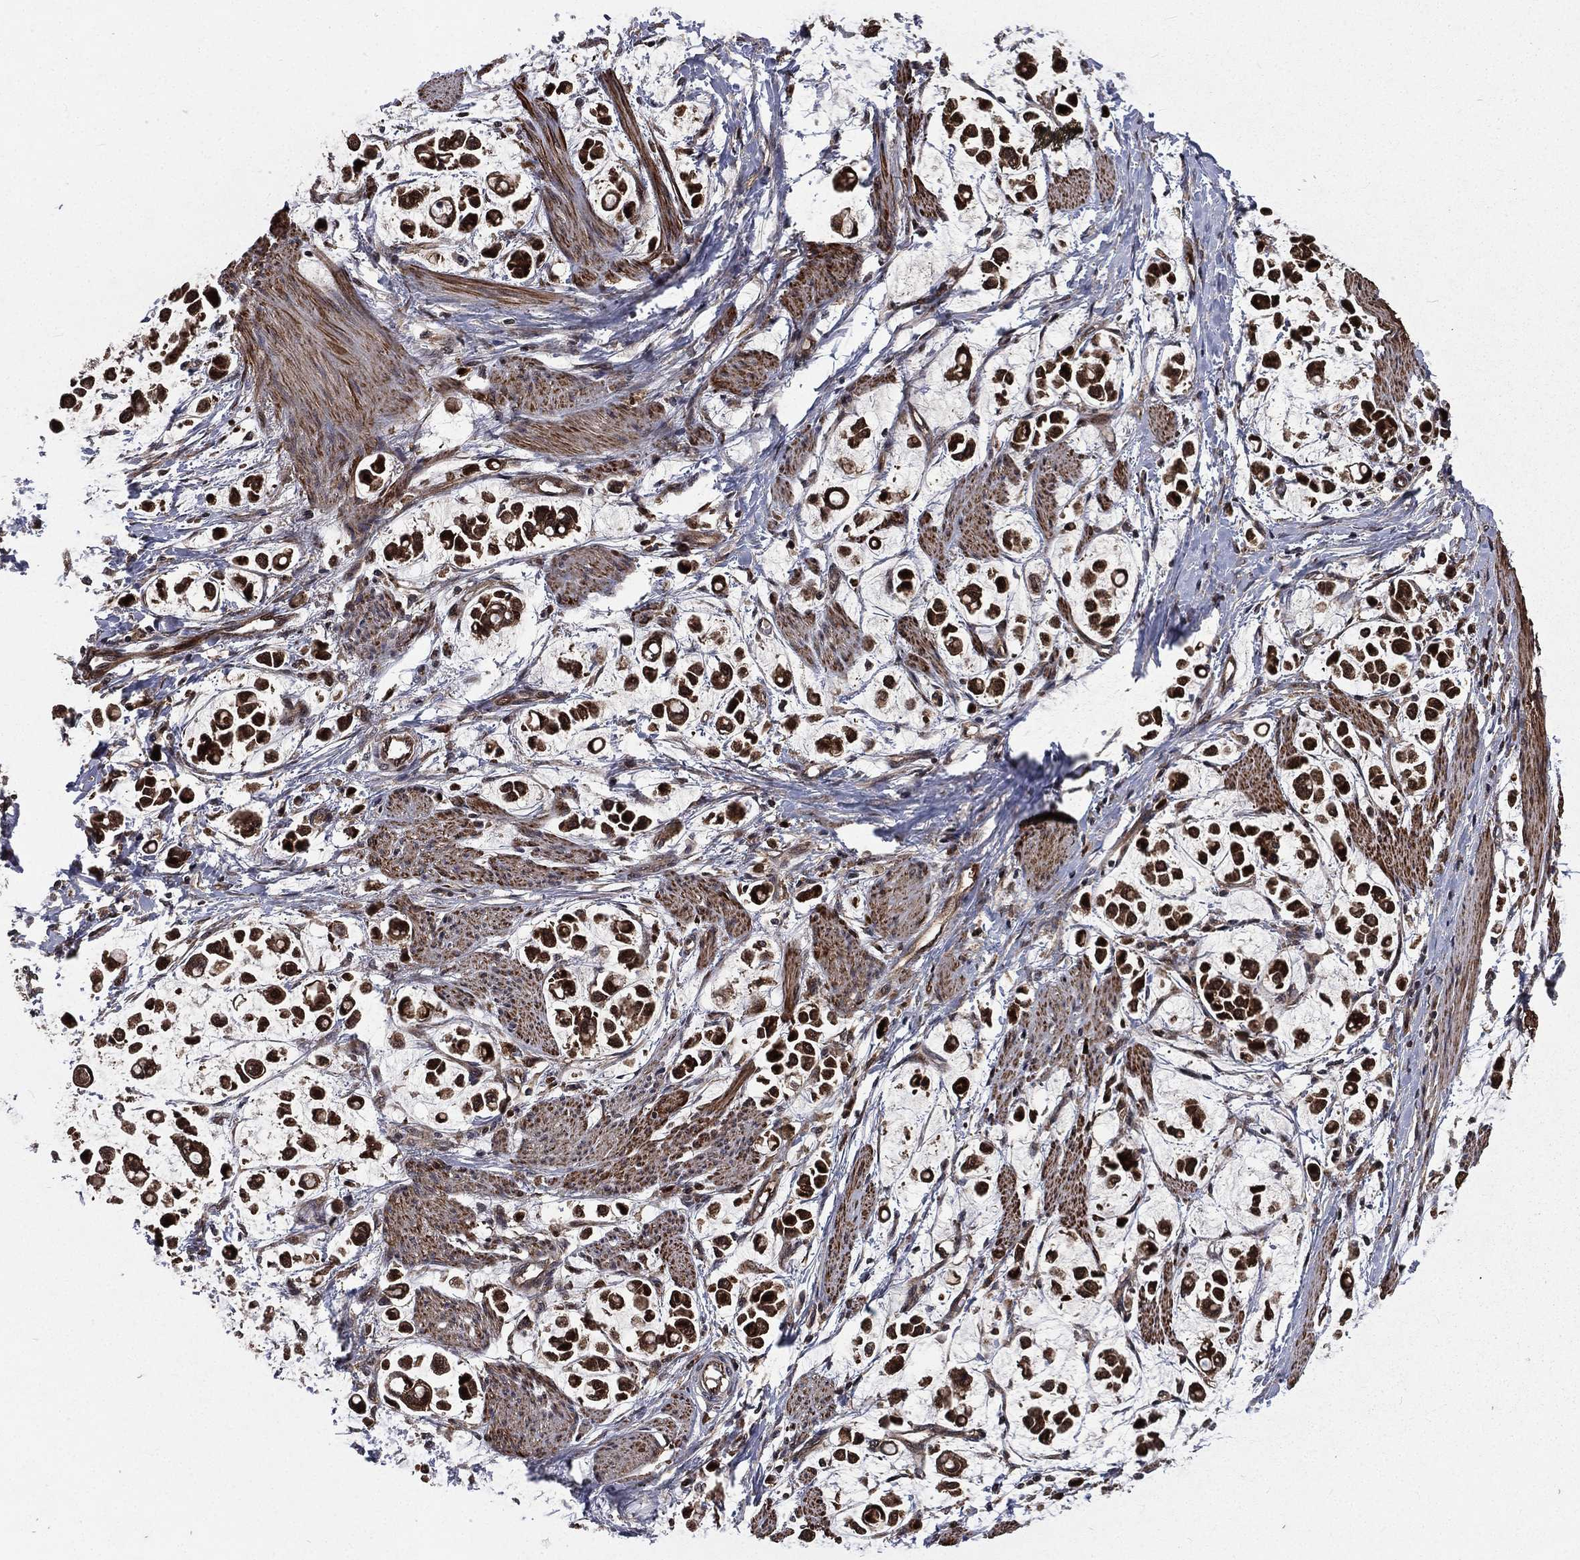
{"staining": {"intensity": "strong", "quantity": ">75%", "location": "cytoplasmic/membranous"}, "tissue": "stomach cancer", "cell_type": "Tumor cells", "image_type": "cancer", "snomed": [{"axis": "morphology", "description": "Adenocarcinoma, NOS"}, {"axis": "topography", "description": "Stomach"}], "caption": "This is a photomicrograph of immunohistochemistry staining of stomach adenocarcinoma, which shows strong expression in the cytoplasmic/membranous of tumor cells.", "gene": "LENG8", "patient": {"sex": "male", "age": 82}}